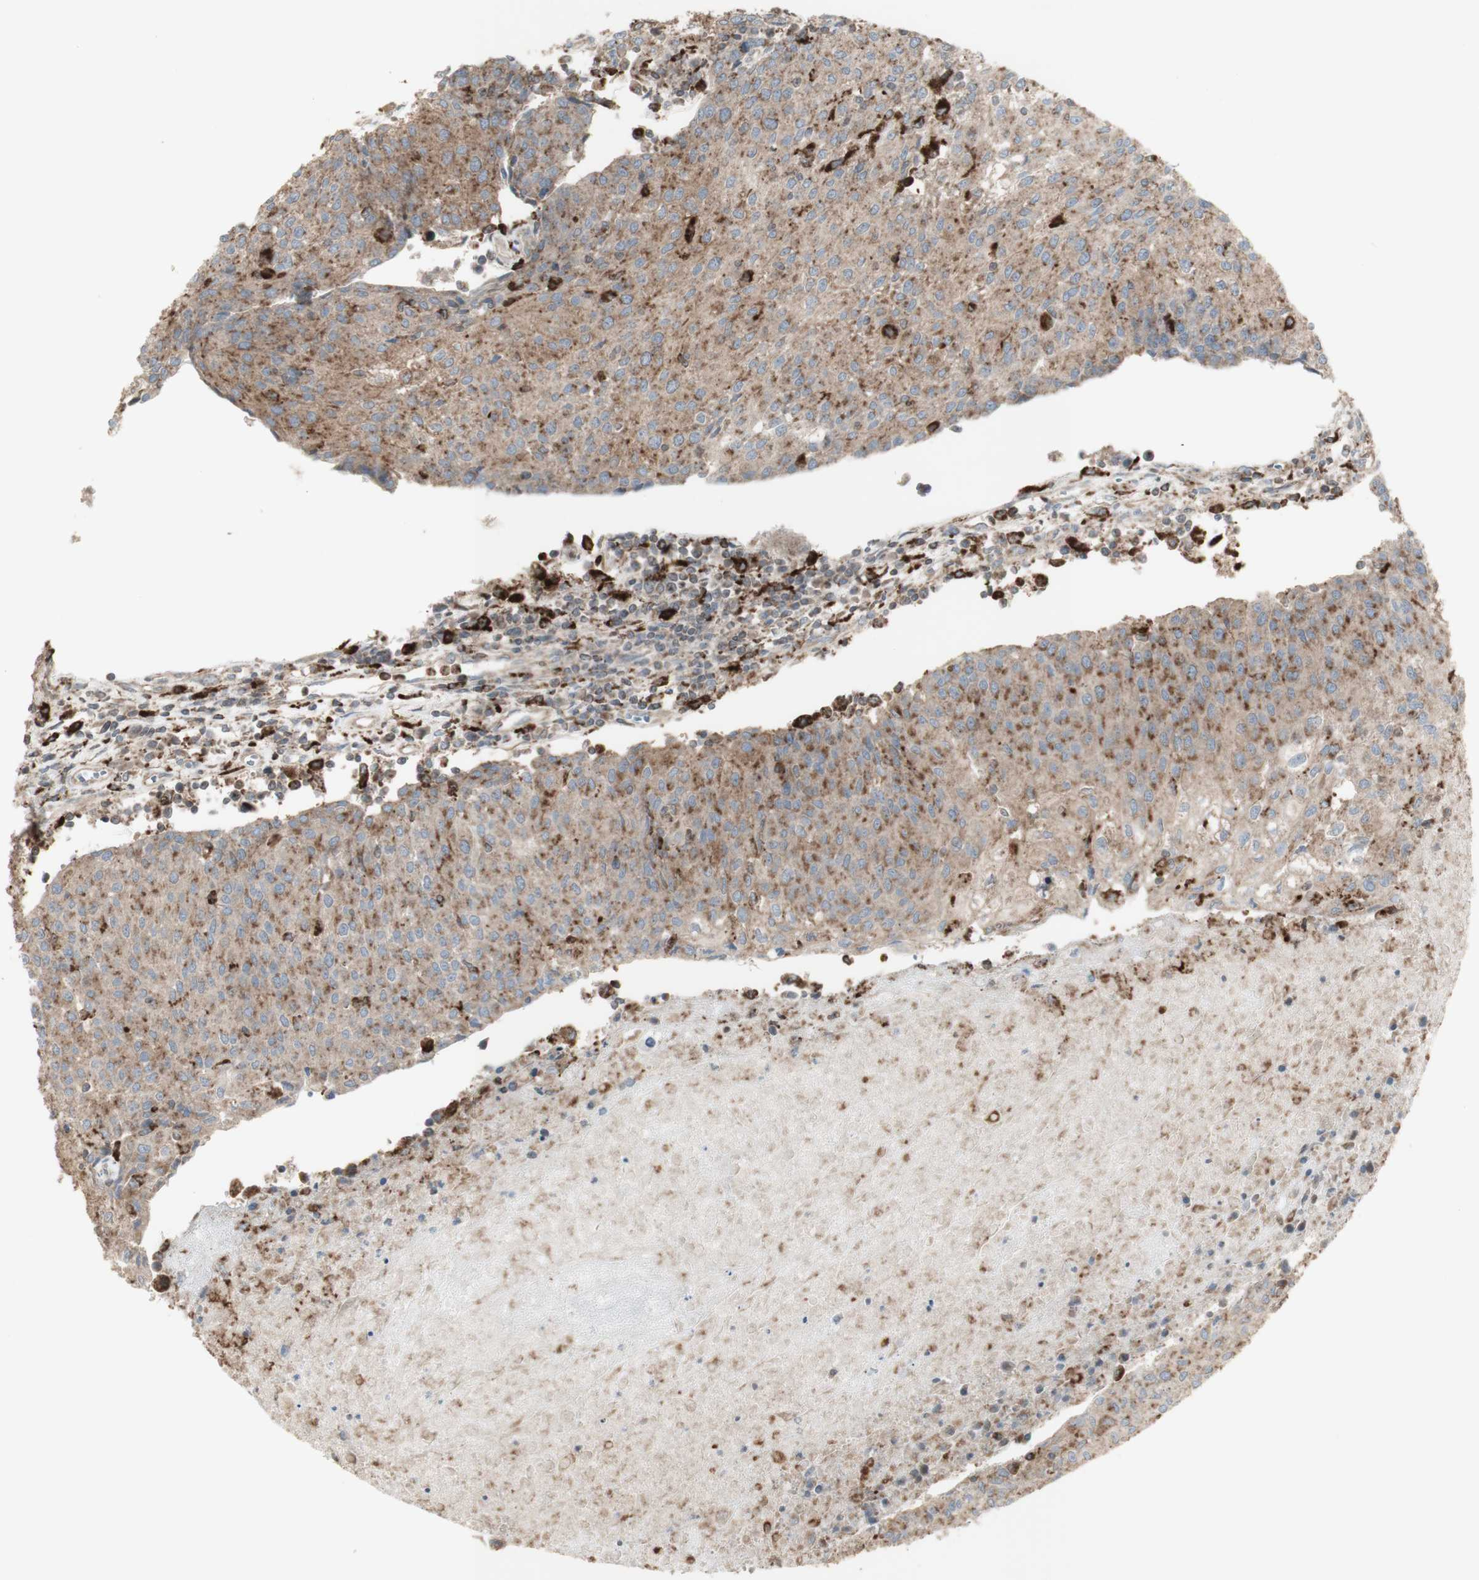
{"staining": {"intensity": "moderate", "quantity": ">75%", "location": "cytoplasmic/membranous"}, "tissue": "urothelial cancer", "cell_type": "Tumor cells", "image_type": "cancer", "snomed": [{"axis": "morphology", "description": "Urothelial carcinoma, High grade"}, {"axis": "topography", "description": "Urinary bladder"}], "caption": "Moderate cytoplasmic/membranous staining for a protein is present in about >75% of tumor cells of urothelial cancer using immunohistochemistry.", "gene": "ATP6V1E1", "patient": {"sex": "female", "age": 85}}